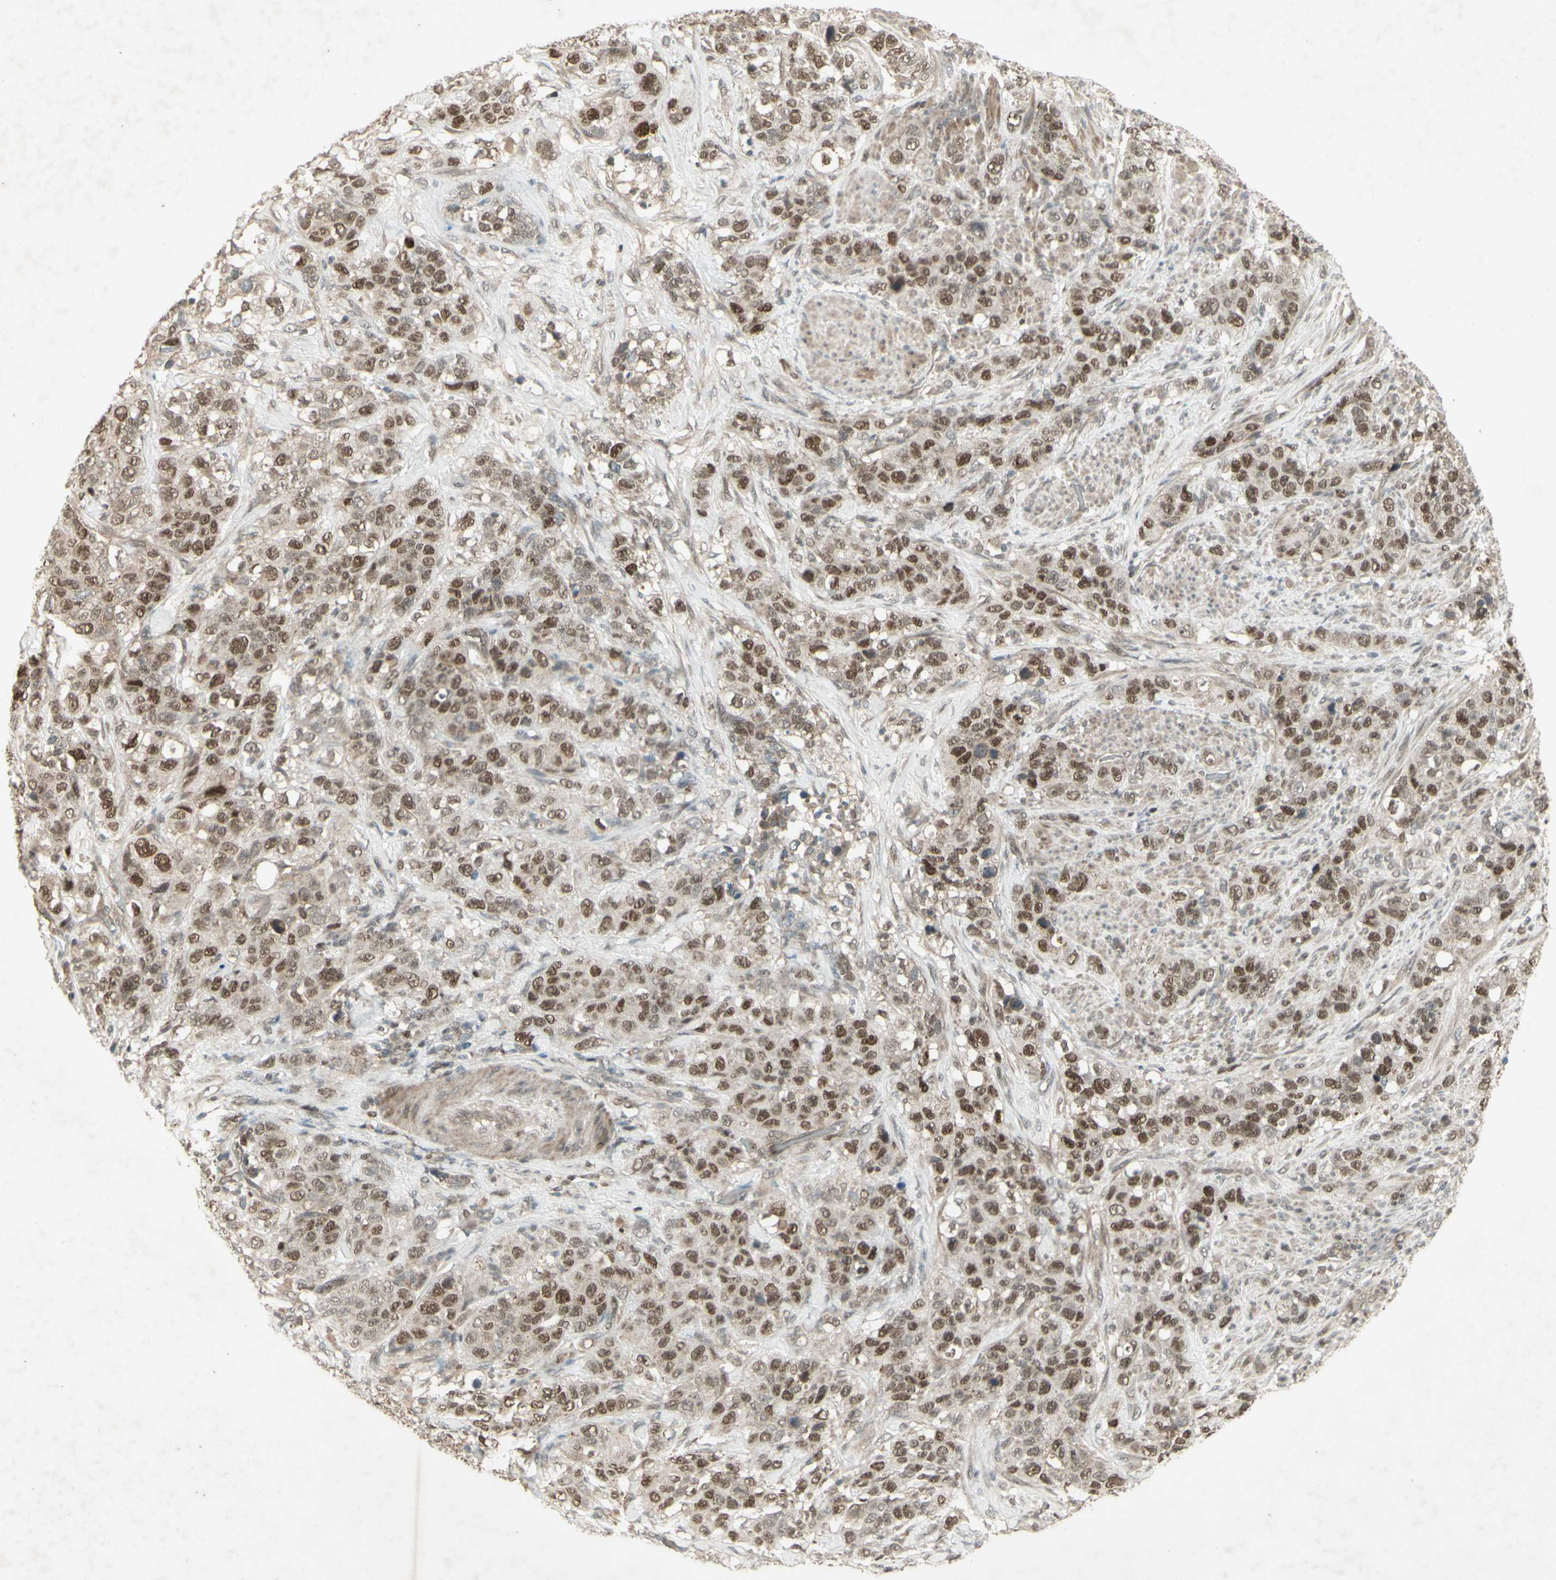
{"staining": {"intensity": "moderate", "quantity": ">75%", "location": "cytoplasmic/membranous,nuclear"}, "tissue": "stomach cancer", "cell_type": "Tumor cells", "image_type": "cancer", "snomed": [{"axis": "morphology", "description": "Adenocarcinoma, NOS"}, {"axis": "topography", "description": "Stomach"}], "caption": "IHC histopathology image of human adenocarcinoma (stomach) stained for a protein (brown), which displays medium levels of moderate cytoplasmic/membranous and nuclear staining in approximately >75% of tumor cells.", "gene": "MSH6", "patient": {"sex": "male", "age": 48}}